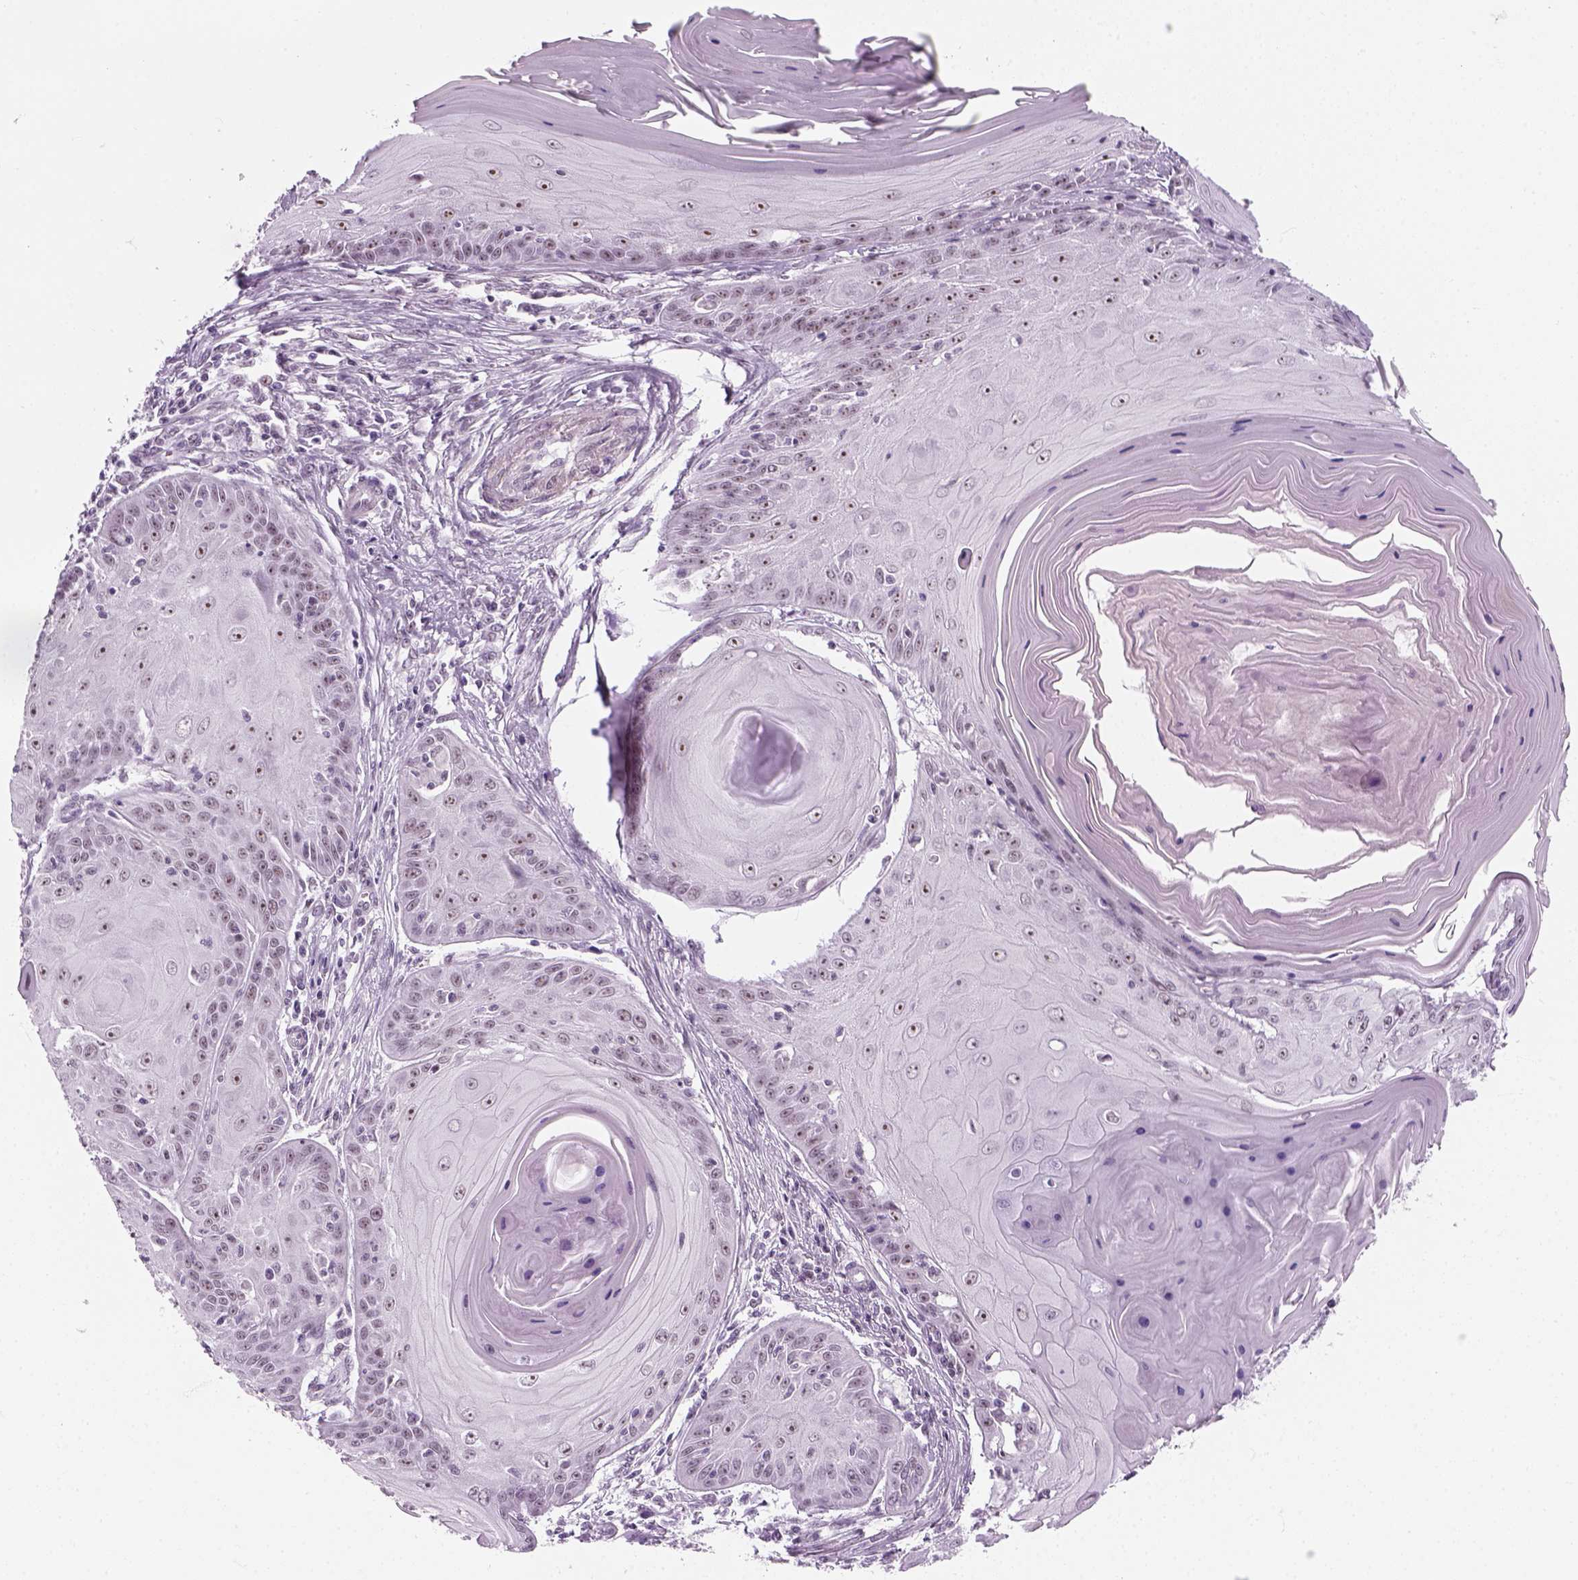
{"staining": {"intensity": "weak", "quantity": "25%-75%", "location": "nuclear"}, "tissue": "skin cancer", "cell_type": "Tumor cells", "image_type": "cancer", "snomed": [{"axis": "morphology", "description": "Squamous cell carcinoma, NOS"}, {"axis": "topography", "description": "Skin"}, {"axis": "topography", "description": "Vulva"}], "caption": "Skin cancer (squamous cell carcinoma) was stained to show a protein in brown. There is low levels of weak nuclear staining in about 25%-75% of tumor cells. The protein is shown in brown color, while the nuclei are stained blue.", "gene": "ZNF865", "patient": {"sex": "female", "age": 85}}